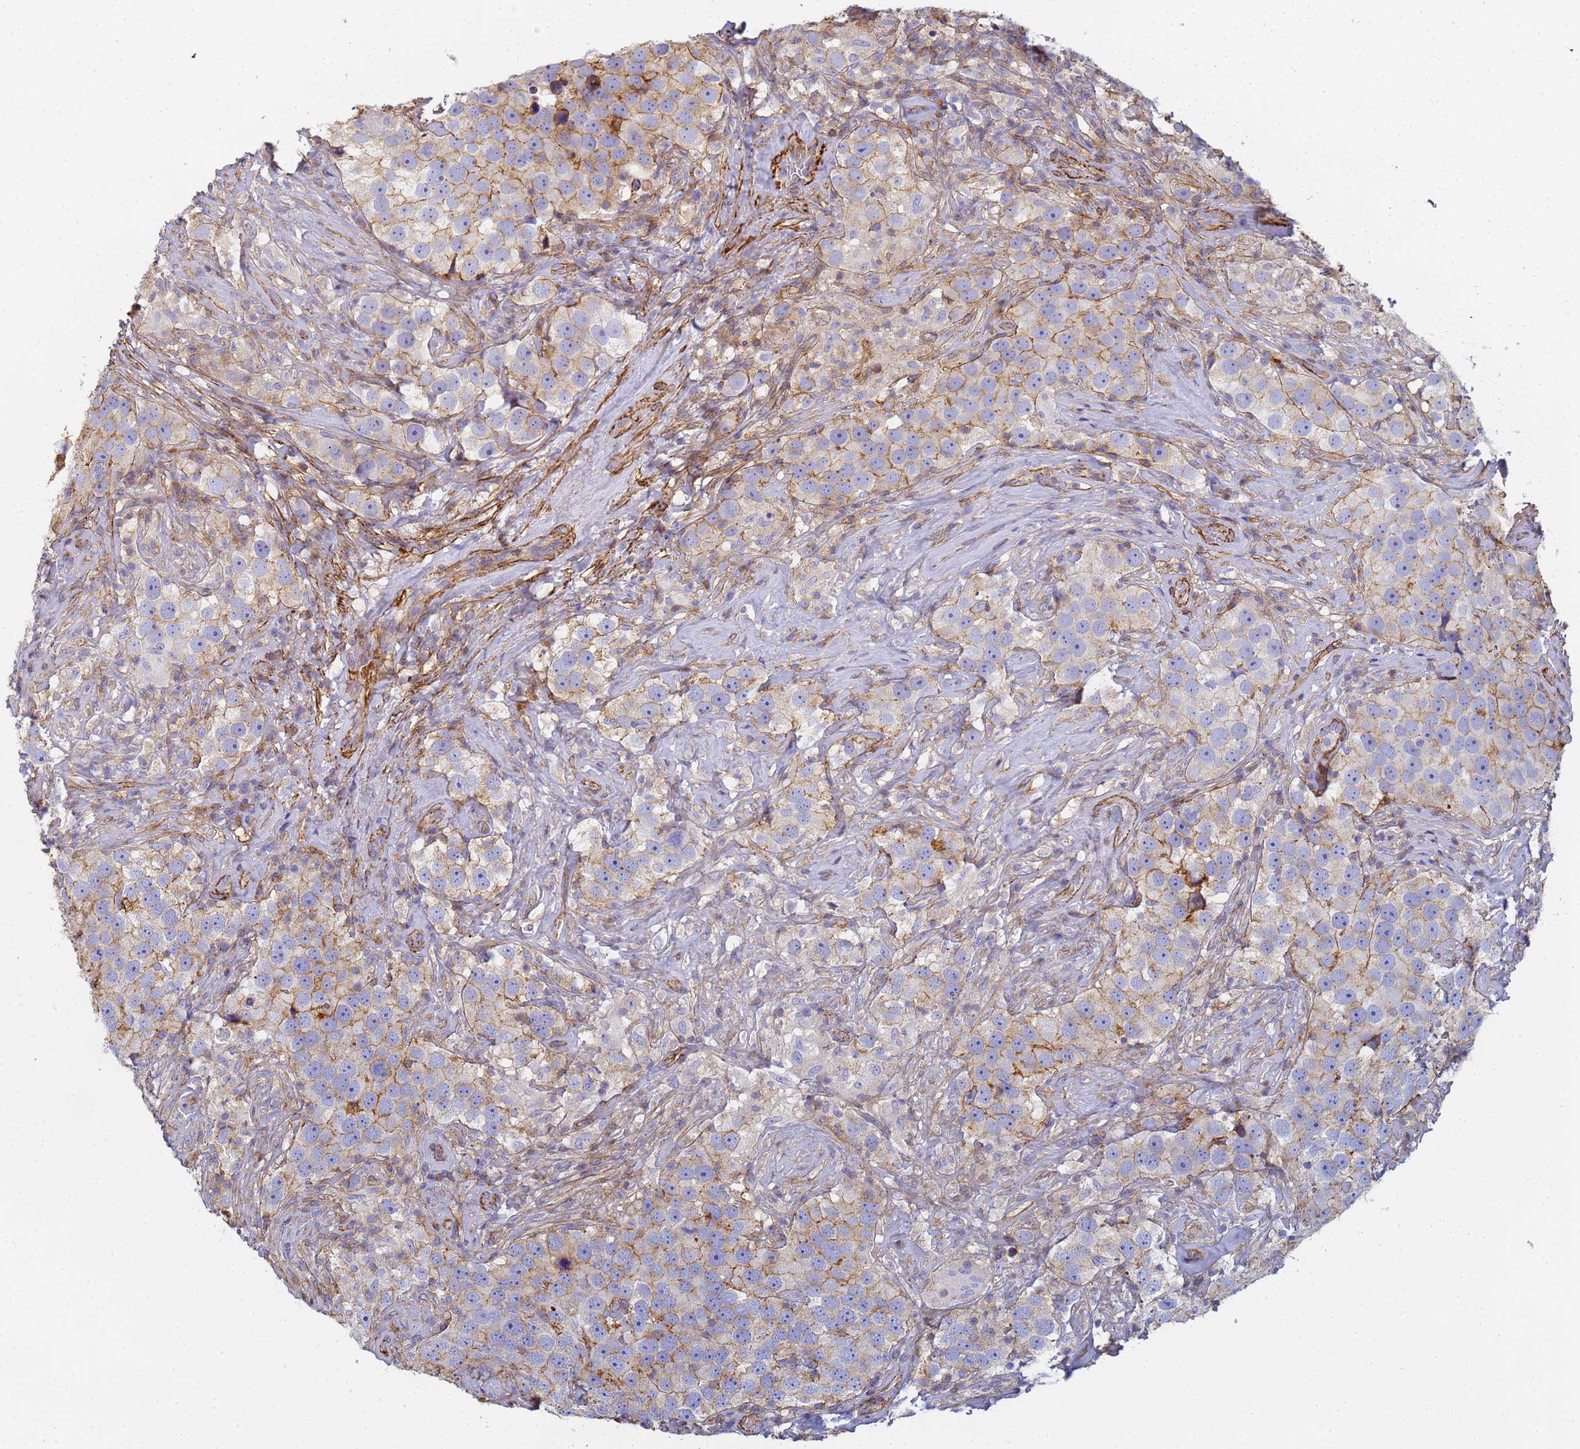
{"staining": {"intensity": "moderate", "quantity": "25%-75%", "location": "cytoplasmic/membranous"}, "tissue": "testis cancer", "cell_type": "Tumor cells", "image_type": "cancer", "snomed": [{"axis": "morphology", "description": "Seminoma, NOS"}, {"axis": "topography", "description": "Testis"}], "caption": "IHC histopathology image of testis cancer stained for a protein (brown), which displays medium levels of moderate cytoplasmic/membranous expression in about 25%-75% of tumor cells.", "gene": "TPM1", "patient": {"sex": "male", "age": 49}}